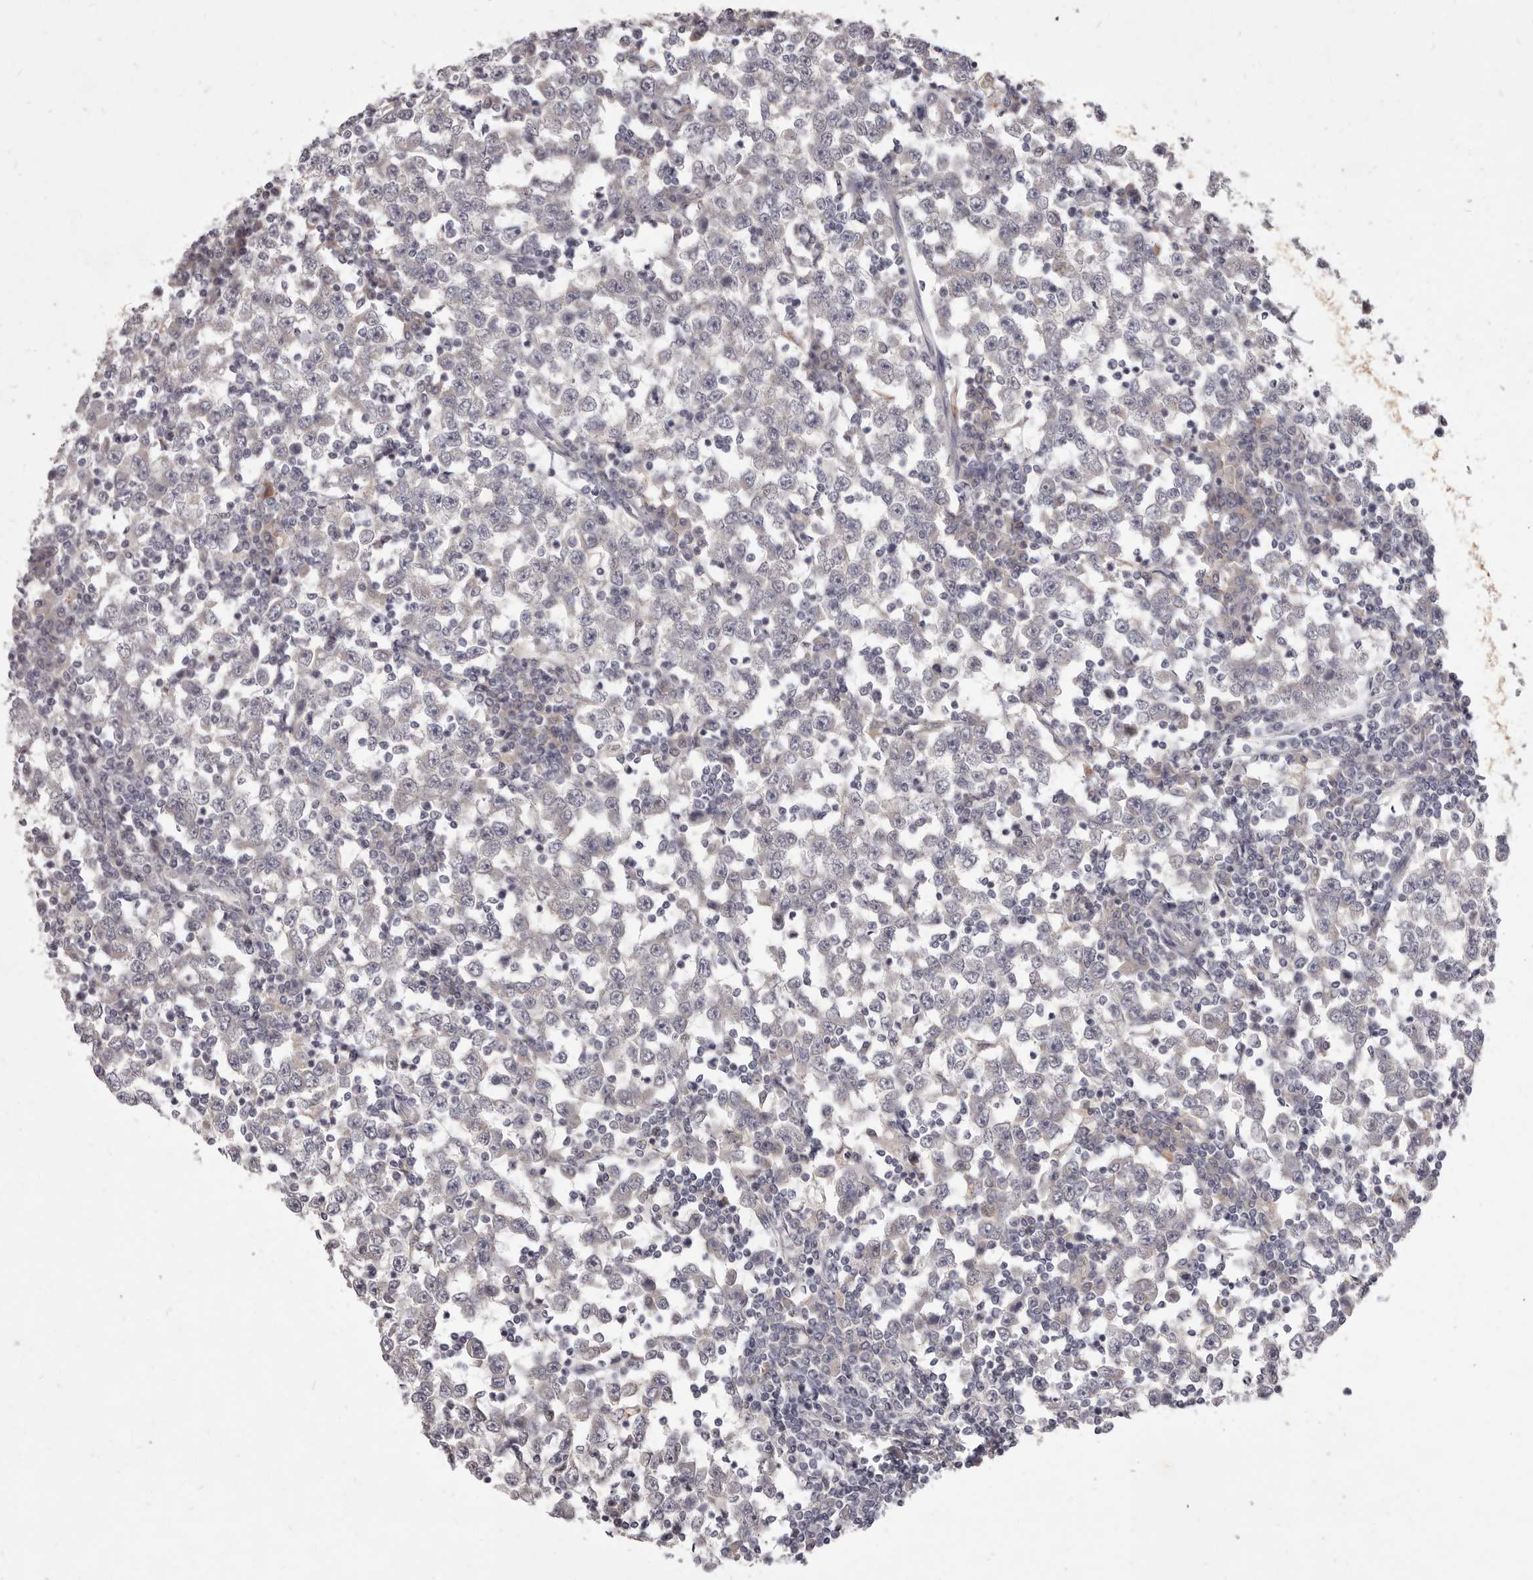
{"staining": {"intensity": "negative", "quantity": "none", "location": "none"}, "tissue": "testis cancer", "cell_type": "Tumor cells", "image_type": "cancer", "snomed": [{"axis": "morphology", "description": "Seminoma, NOS"}, {"axis": "topography", "description": "Testis"}], "caption": "IHC histopathology image of human seminoma (testis) stained for a protein (brown), which shows no positivity in tumor cells.", "gene": "GARNL3", "patient": {"sex": "male", "age": 65}}